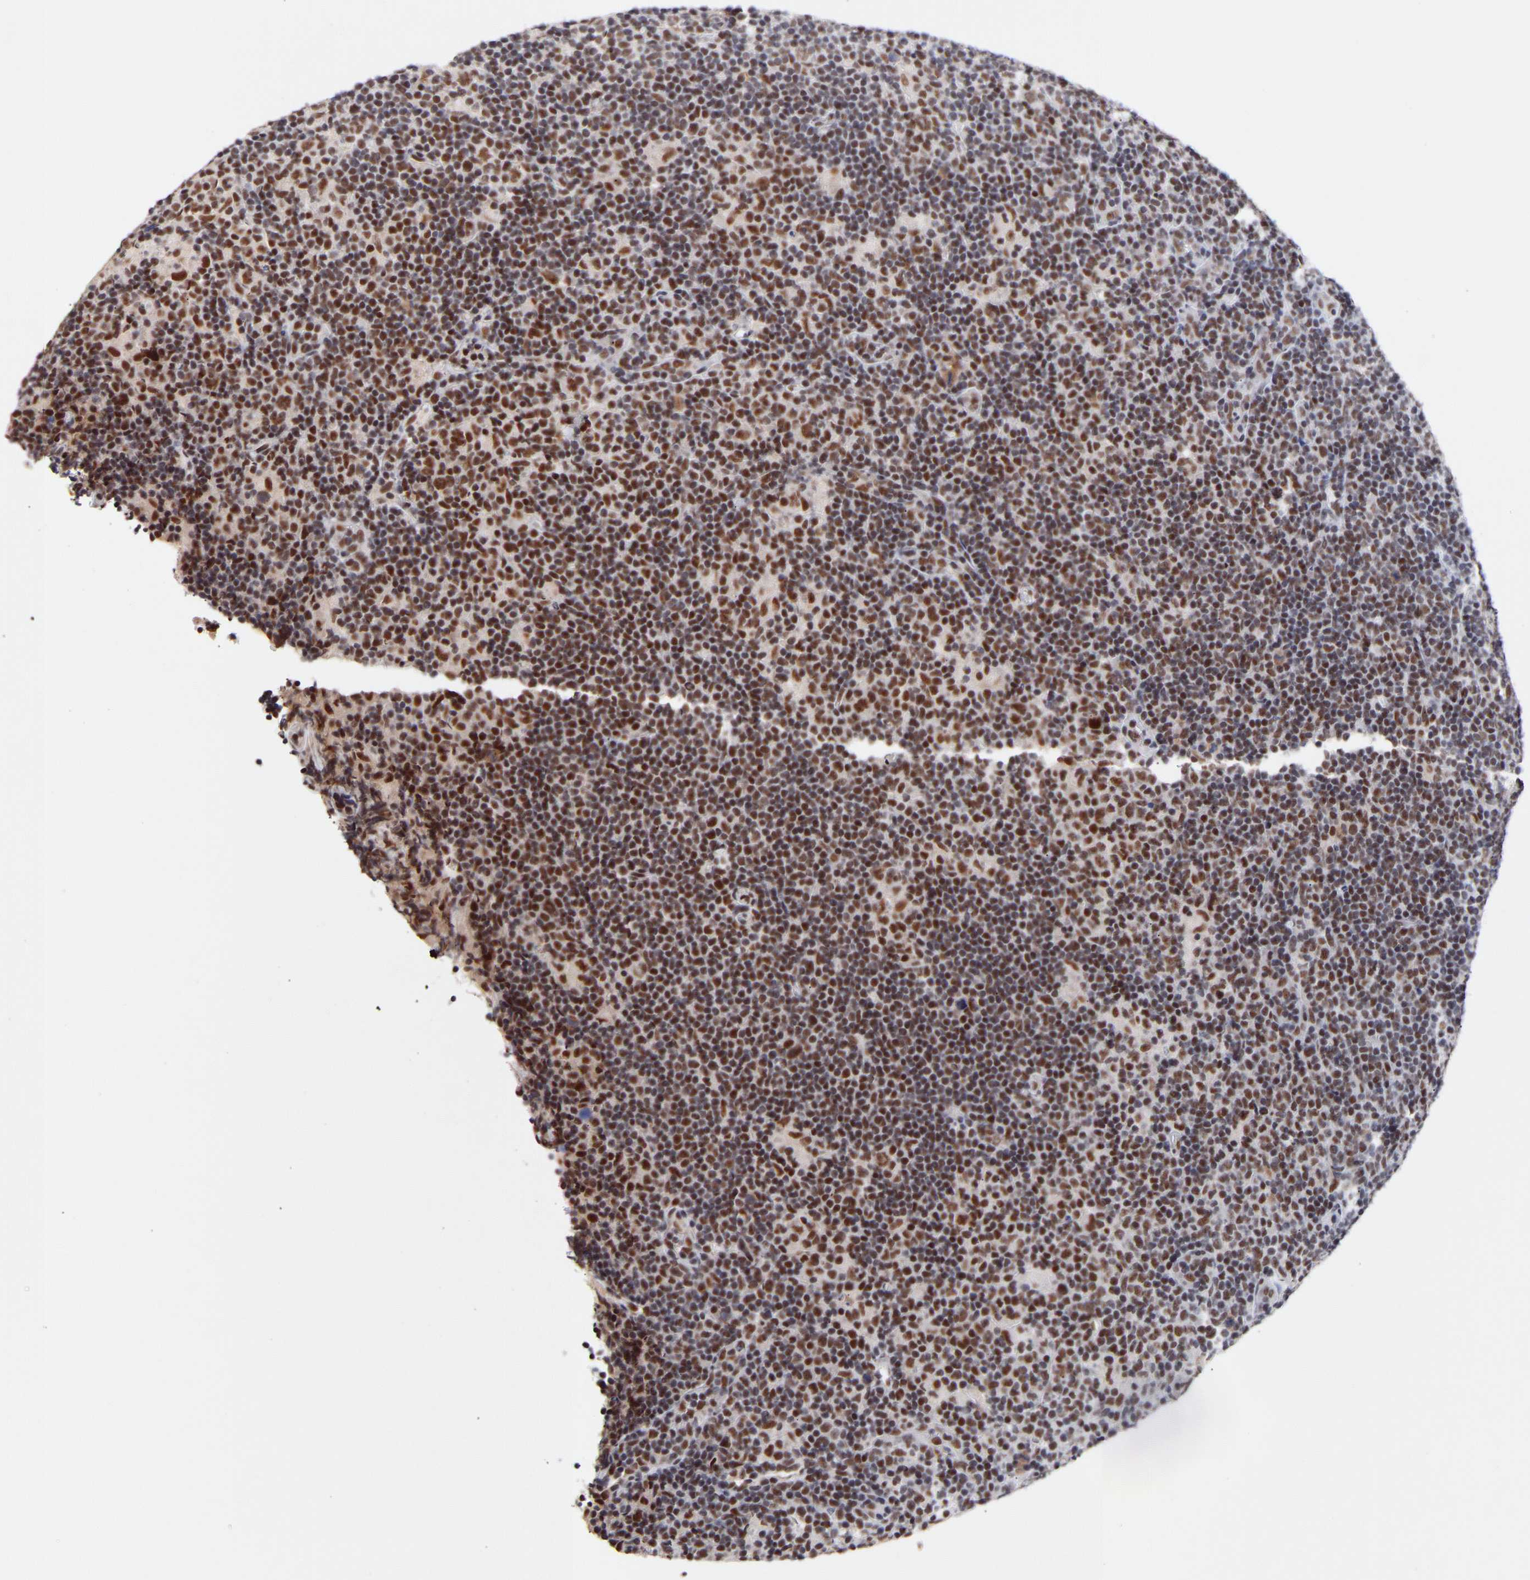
{"staining": {"intensity": "moderate", "quantity": ">75%", "location": "nuclear"}, "tissue": "lymphoma", "cell_type": "Tumor cells", "image_type": "cancer", "snomed": [{"axis": "morphology", "description": "Hodgkin's disease, NOS"}, {"axis": "topography", "description": "Lymph node"}], "caption": "Immunohistochemical staining of human lymphoma reveals moderate nuclear protein expression in about >75% of tumor cells.", "gene": "RBM15", "patient": {"sex": "female", "age": 57}}